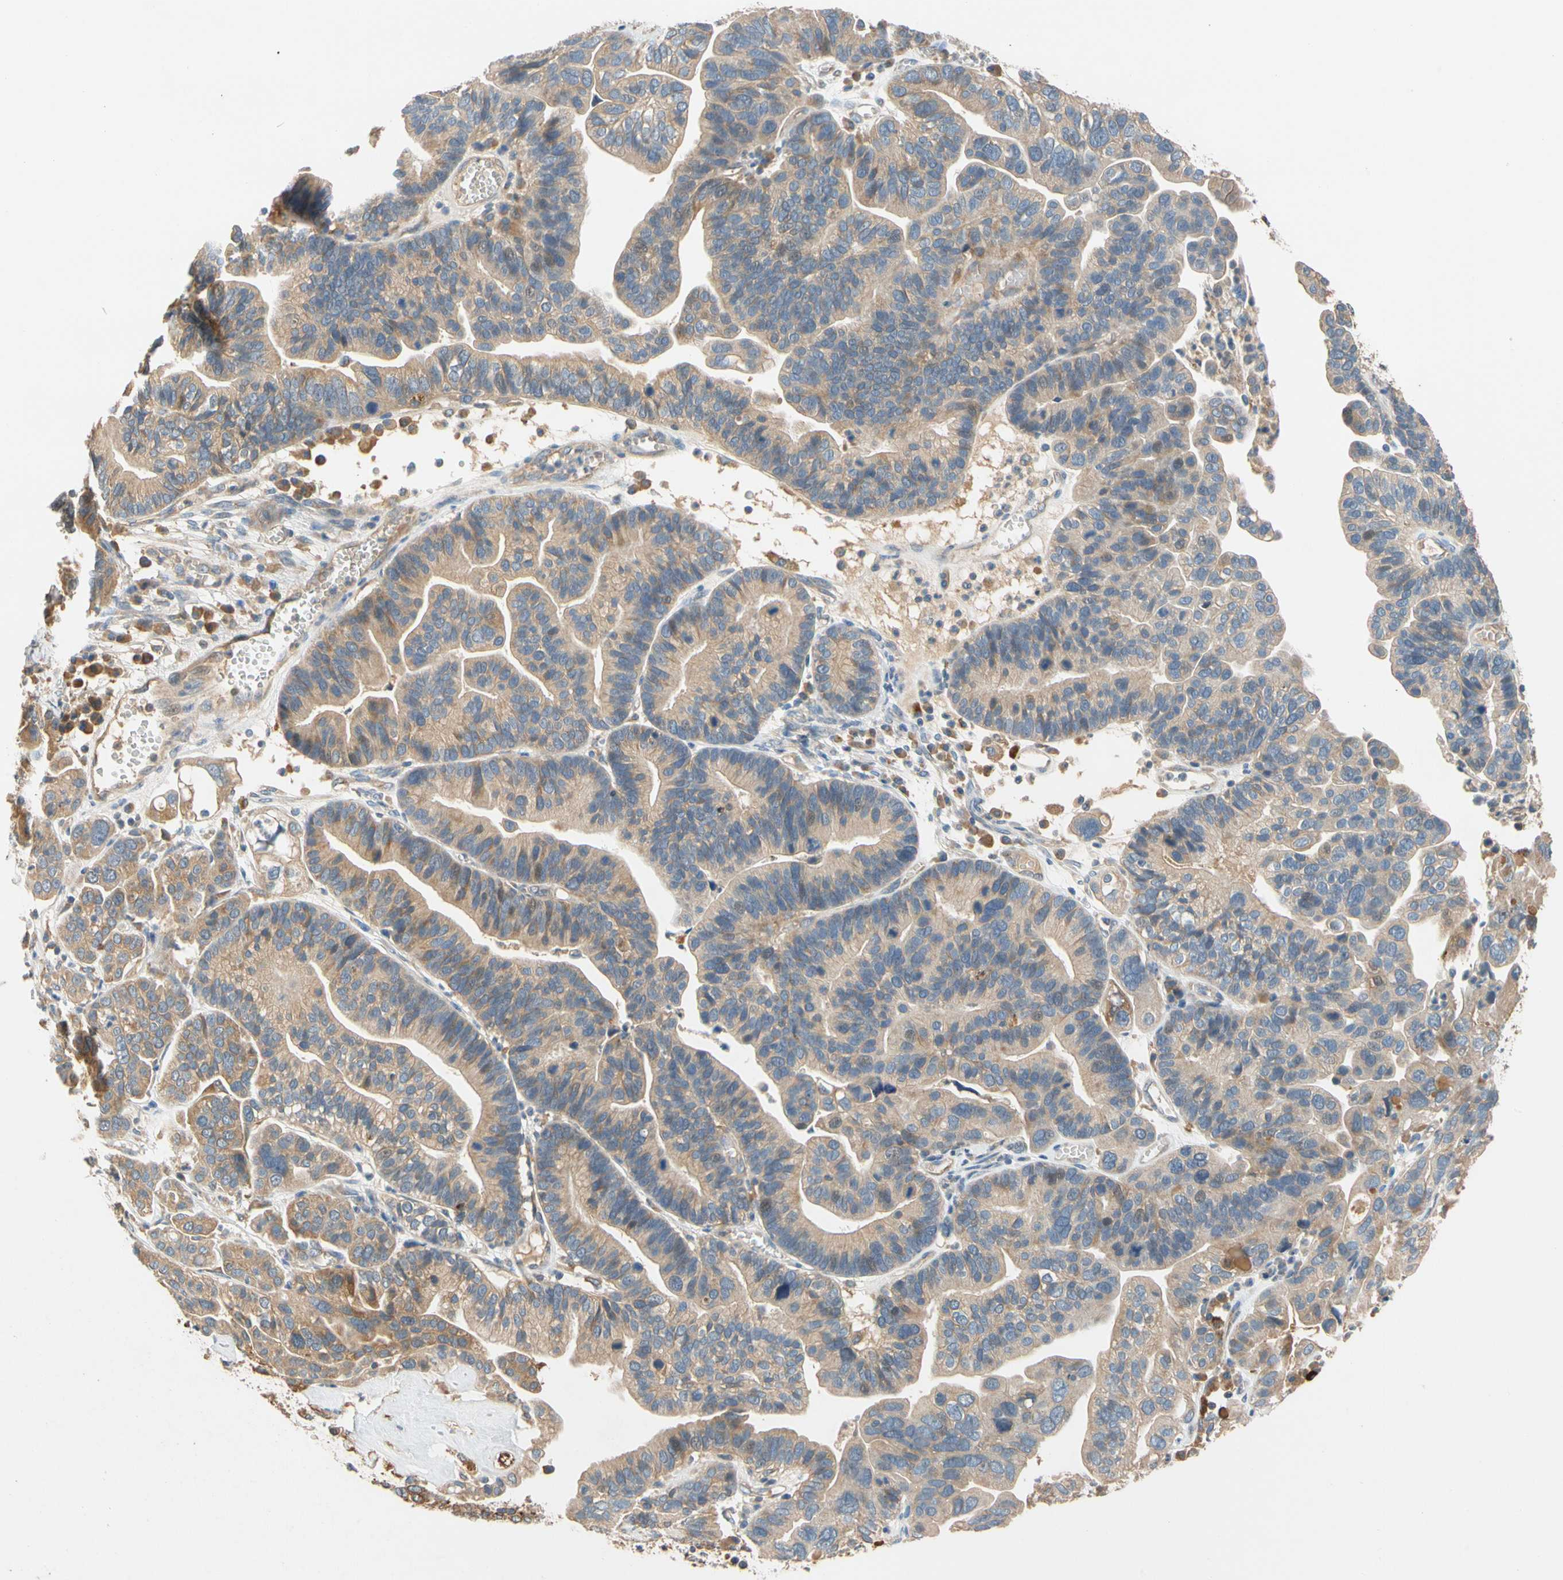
{"staining": {"intensity": "weak", "quantity": ">75%", "location": "cytoplasmic/membranous"}, "tissue": "ovarian cancer", "cell_type": "Tumor cells", "image_type": "cancer", "snomed": [{"axis": "morphology", "description": "Cystadenocarcinoma, serous, NOS"}, {"axis": "topography", "description": "Ovary"}], "caption": "A brown stain highlights weak cytoplasmic/membranous staining of a protein in serous cystadenocarcinoma (ovarian) tumor cells. Using DAB (3,3'-diaminobenzidine) (brown) and hematoxylin (blue) stains, captured at high magnification using brightfield microscopy.", "gene": "USP46", "patient": {"sex": "female", "age": 56}}